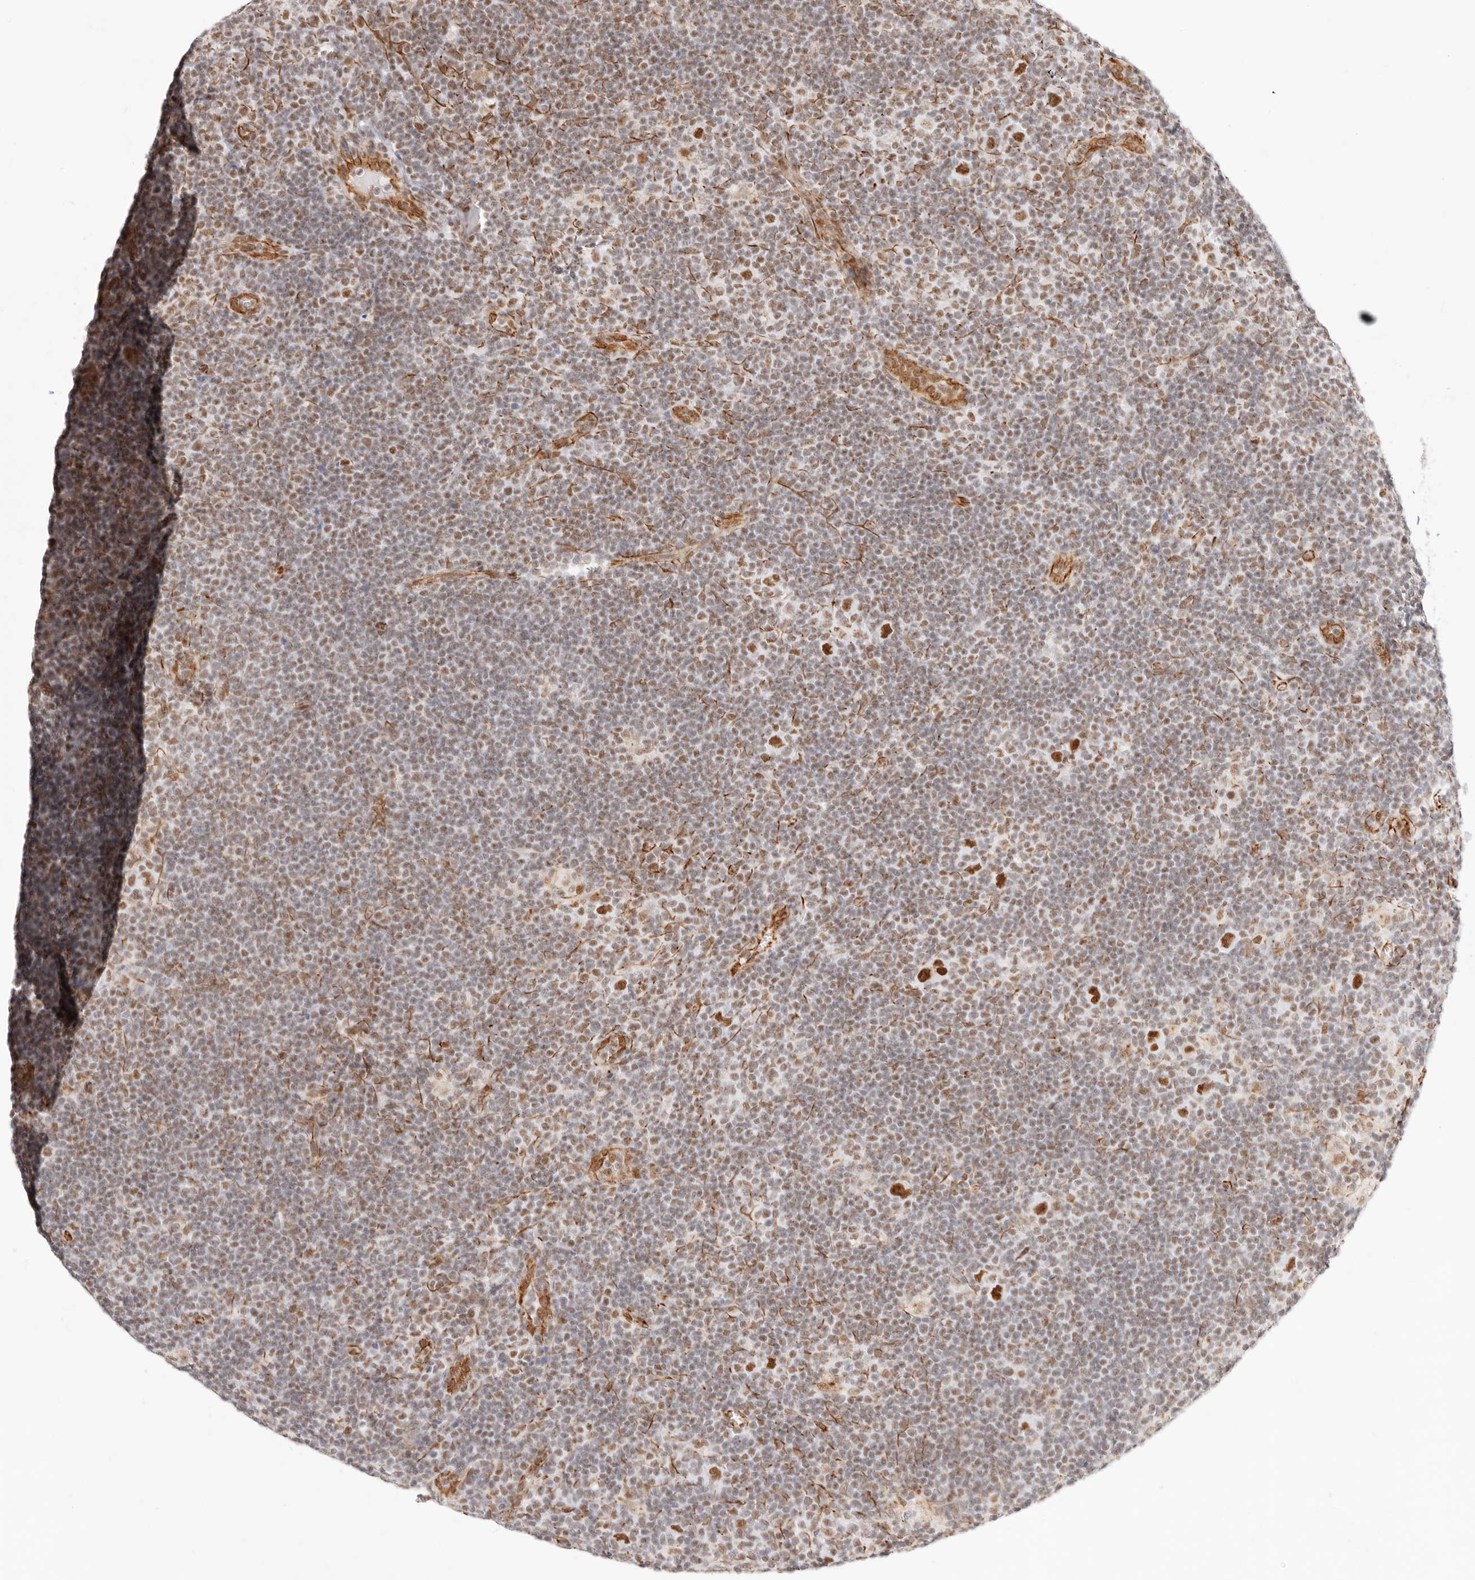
{"staining": {"intensity": "strong", "quantity": ">75%", "location": "nuclear"}, "tissue": "lymphoma", "cell_type": "Tumor cells", "image_type": "cancer", "snomed": [{"axis": "morphology", "description": "Hodgkin's disease, NOS"}, {"axis": "topography", "description": "Lymph node"}], "caption": "Strong nuclear expression is appreciated in approximately >75% of tumor cells in lymphoma.", "gene": "ZC3H11A", "patient": {"sex": "female", "age": 57}}